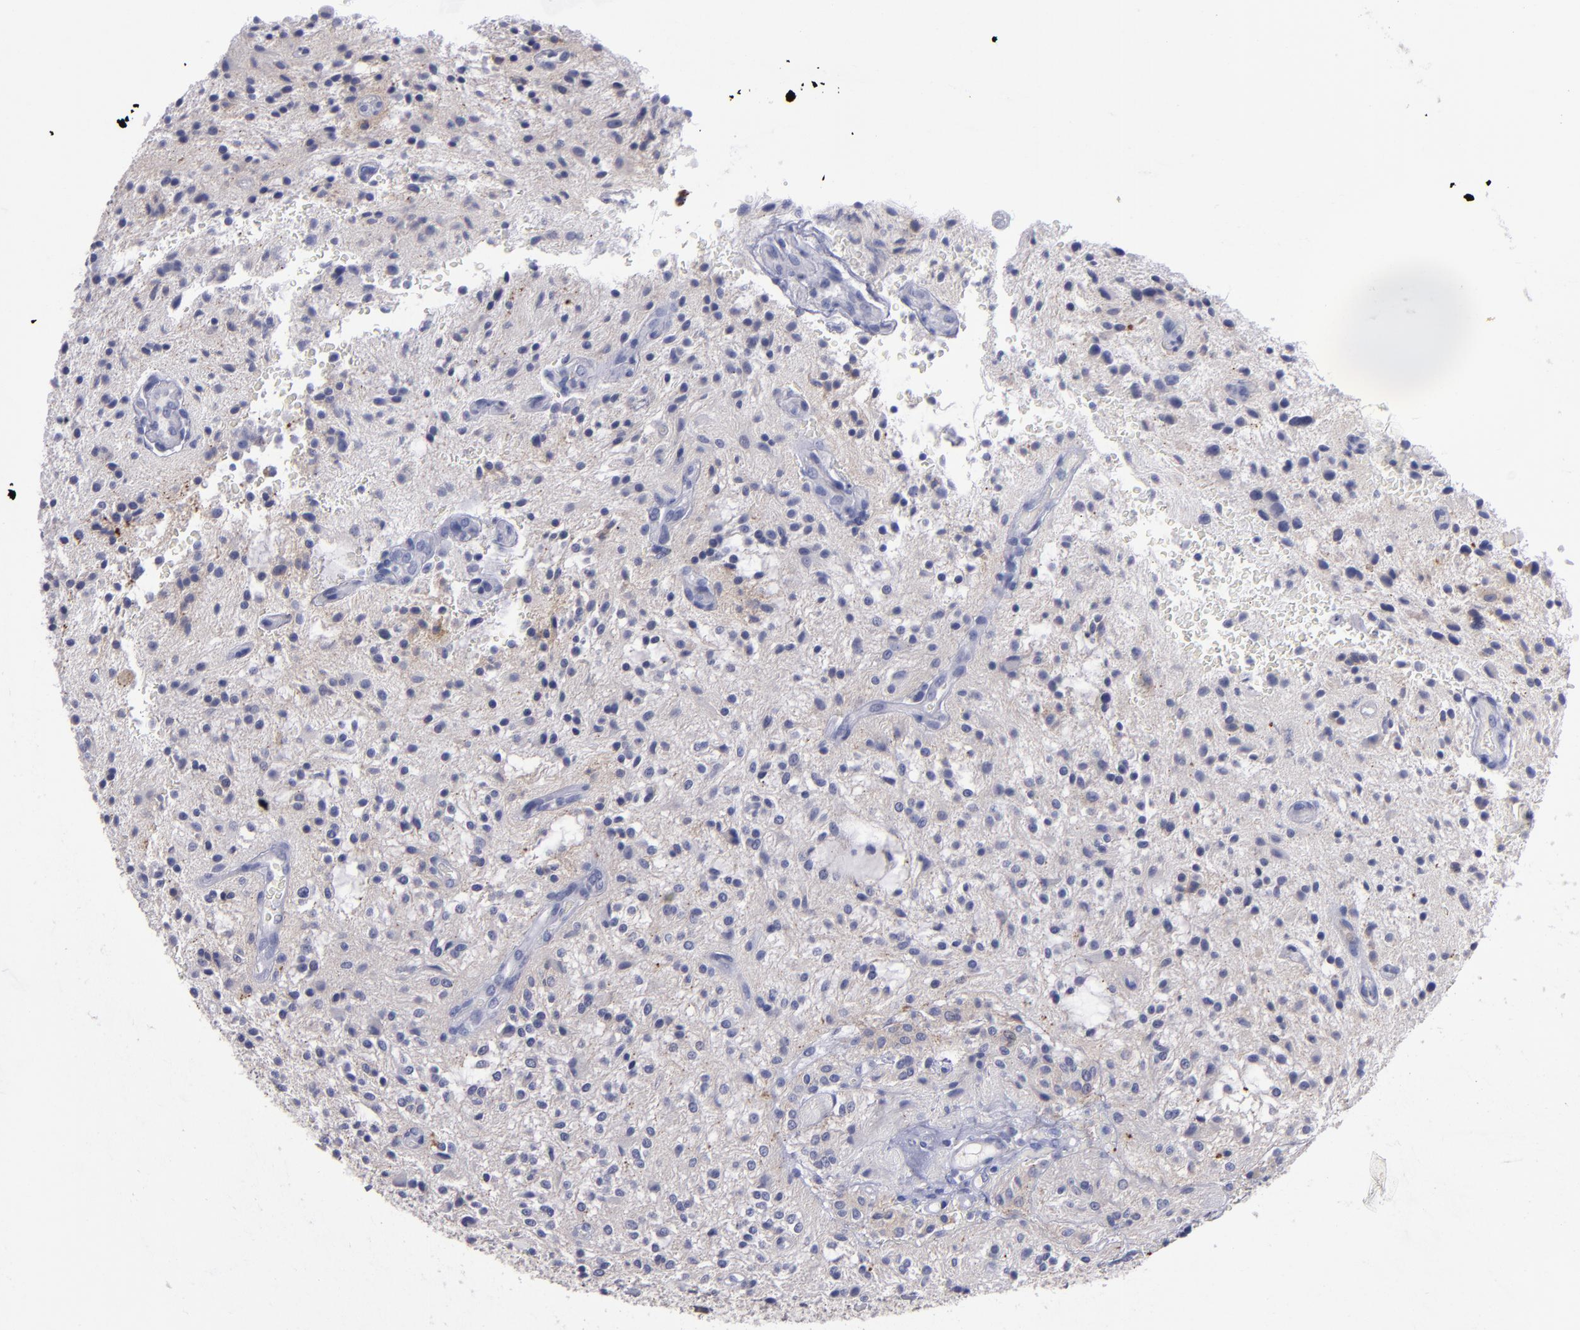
{"staining": {"intensity": "negative", "quantity": "none", "location": "none"}, "tissue": "glioma", "cell_type": "Tumor cells", "image_type": "cancer", "snomed": [{"axis": "morphology", "description": "Glioma, malignant, NOS"}, {"axis": "topography", "description": "Cerebellum"}], "caption": "The immunohistochemistry micrograph has no significant expression in tumor cells of glioma (malignant) tissue. (DAB (3,3'-diaminobenzidine) immunohistochemistry (IHC) with hematoxylin counter stain).", "gene": "CDH3", "patient": {"sex": "female", "age": 10}}